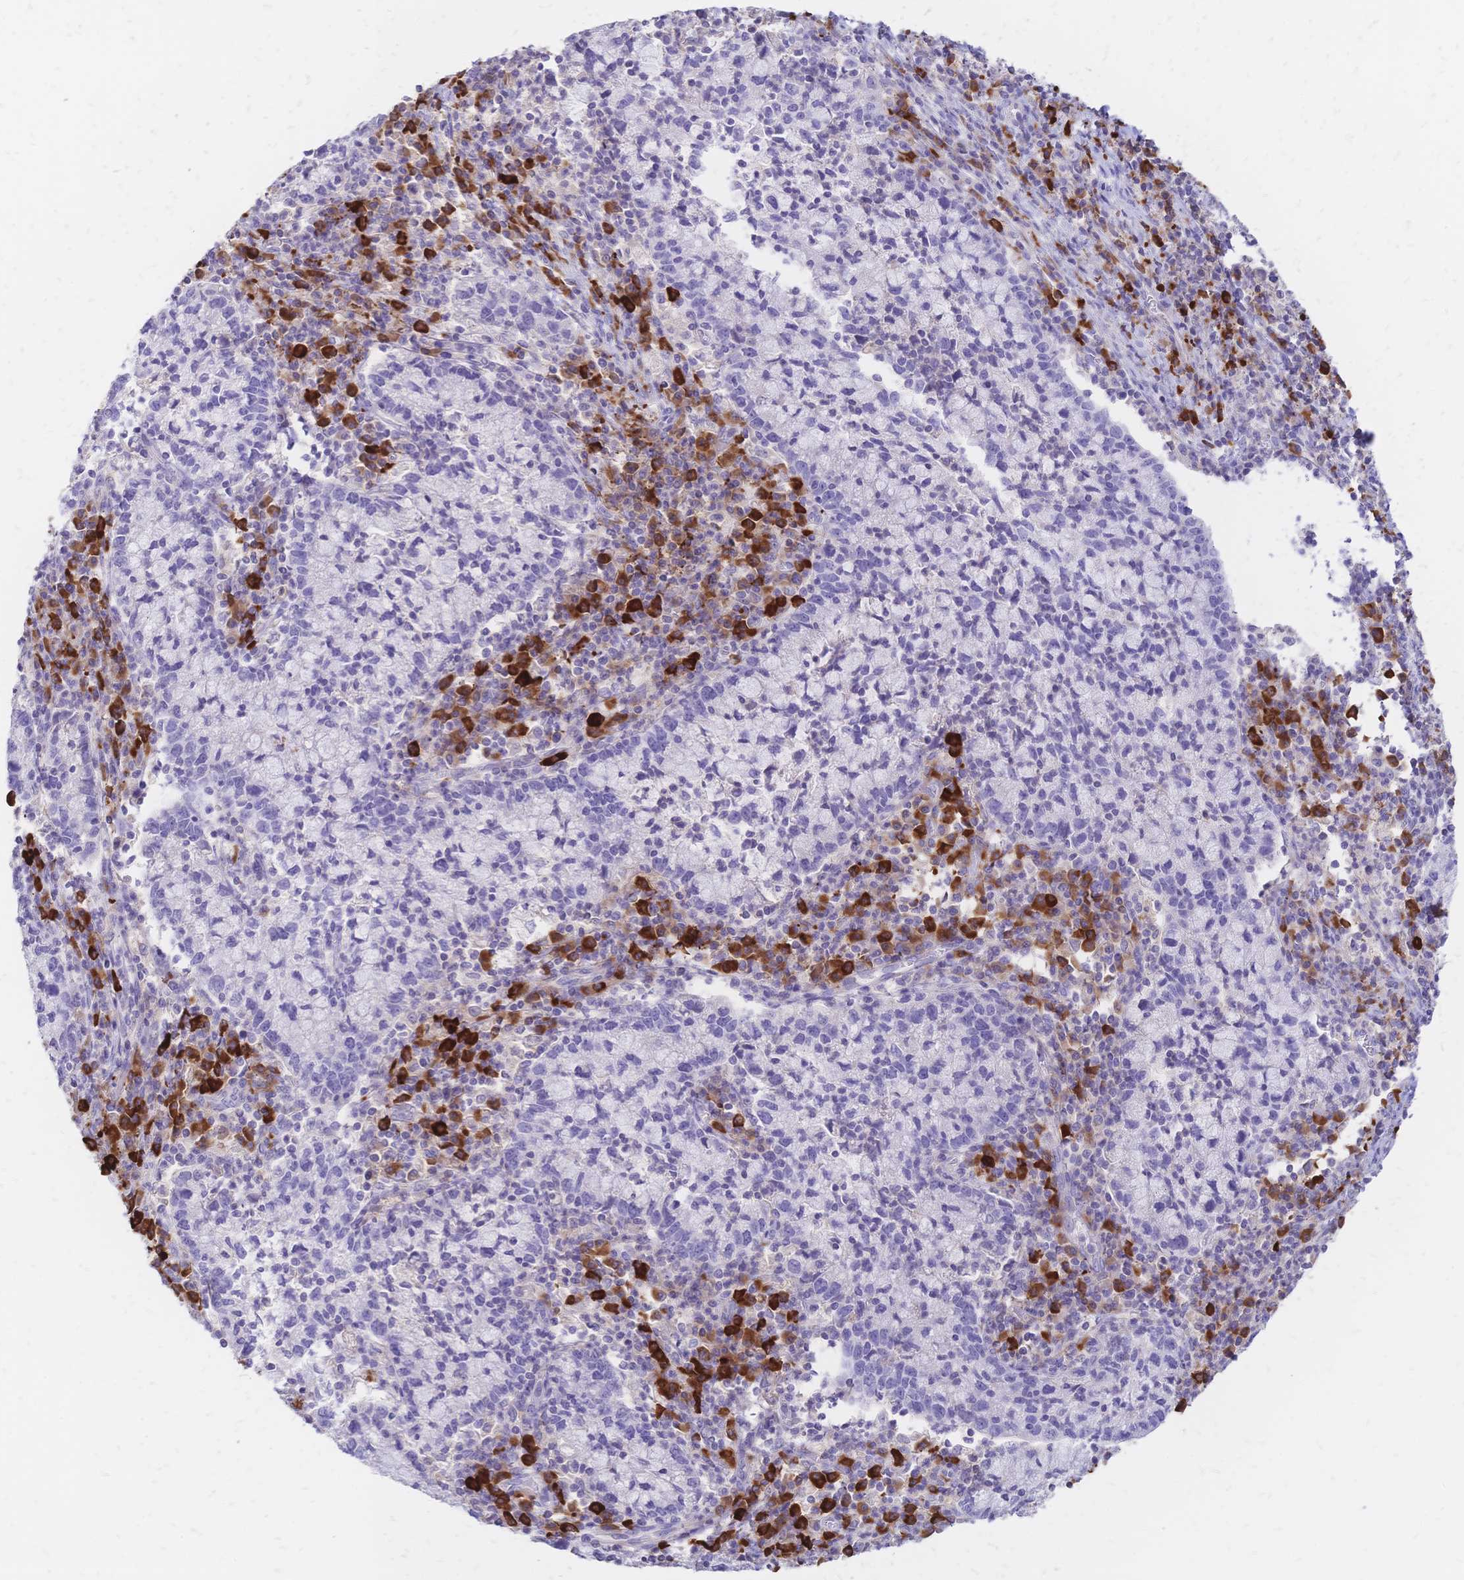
{"staining": {"intensity": "negative", "quantity": "none", "location": "none"}, "tissue": "cervical cancer", "cell_type": "Tumor cells", "image_type": "cancer", "snomed": [{"axis": "morphology", "description": "Normal tissue, NOS"}, {"axis": "morphology", "description": "Adenocarcinoma, NOS"}, {"axis": "topography", "description": "Cervix"}], "caption": "Tumor cells show no significant protein expression in cervical cancer.", "gene": "IL2RA", "patient": {"sex": "female", "age": 44}}